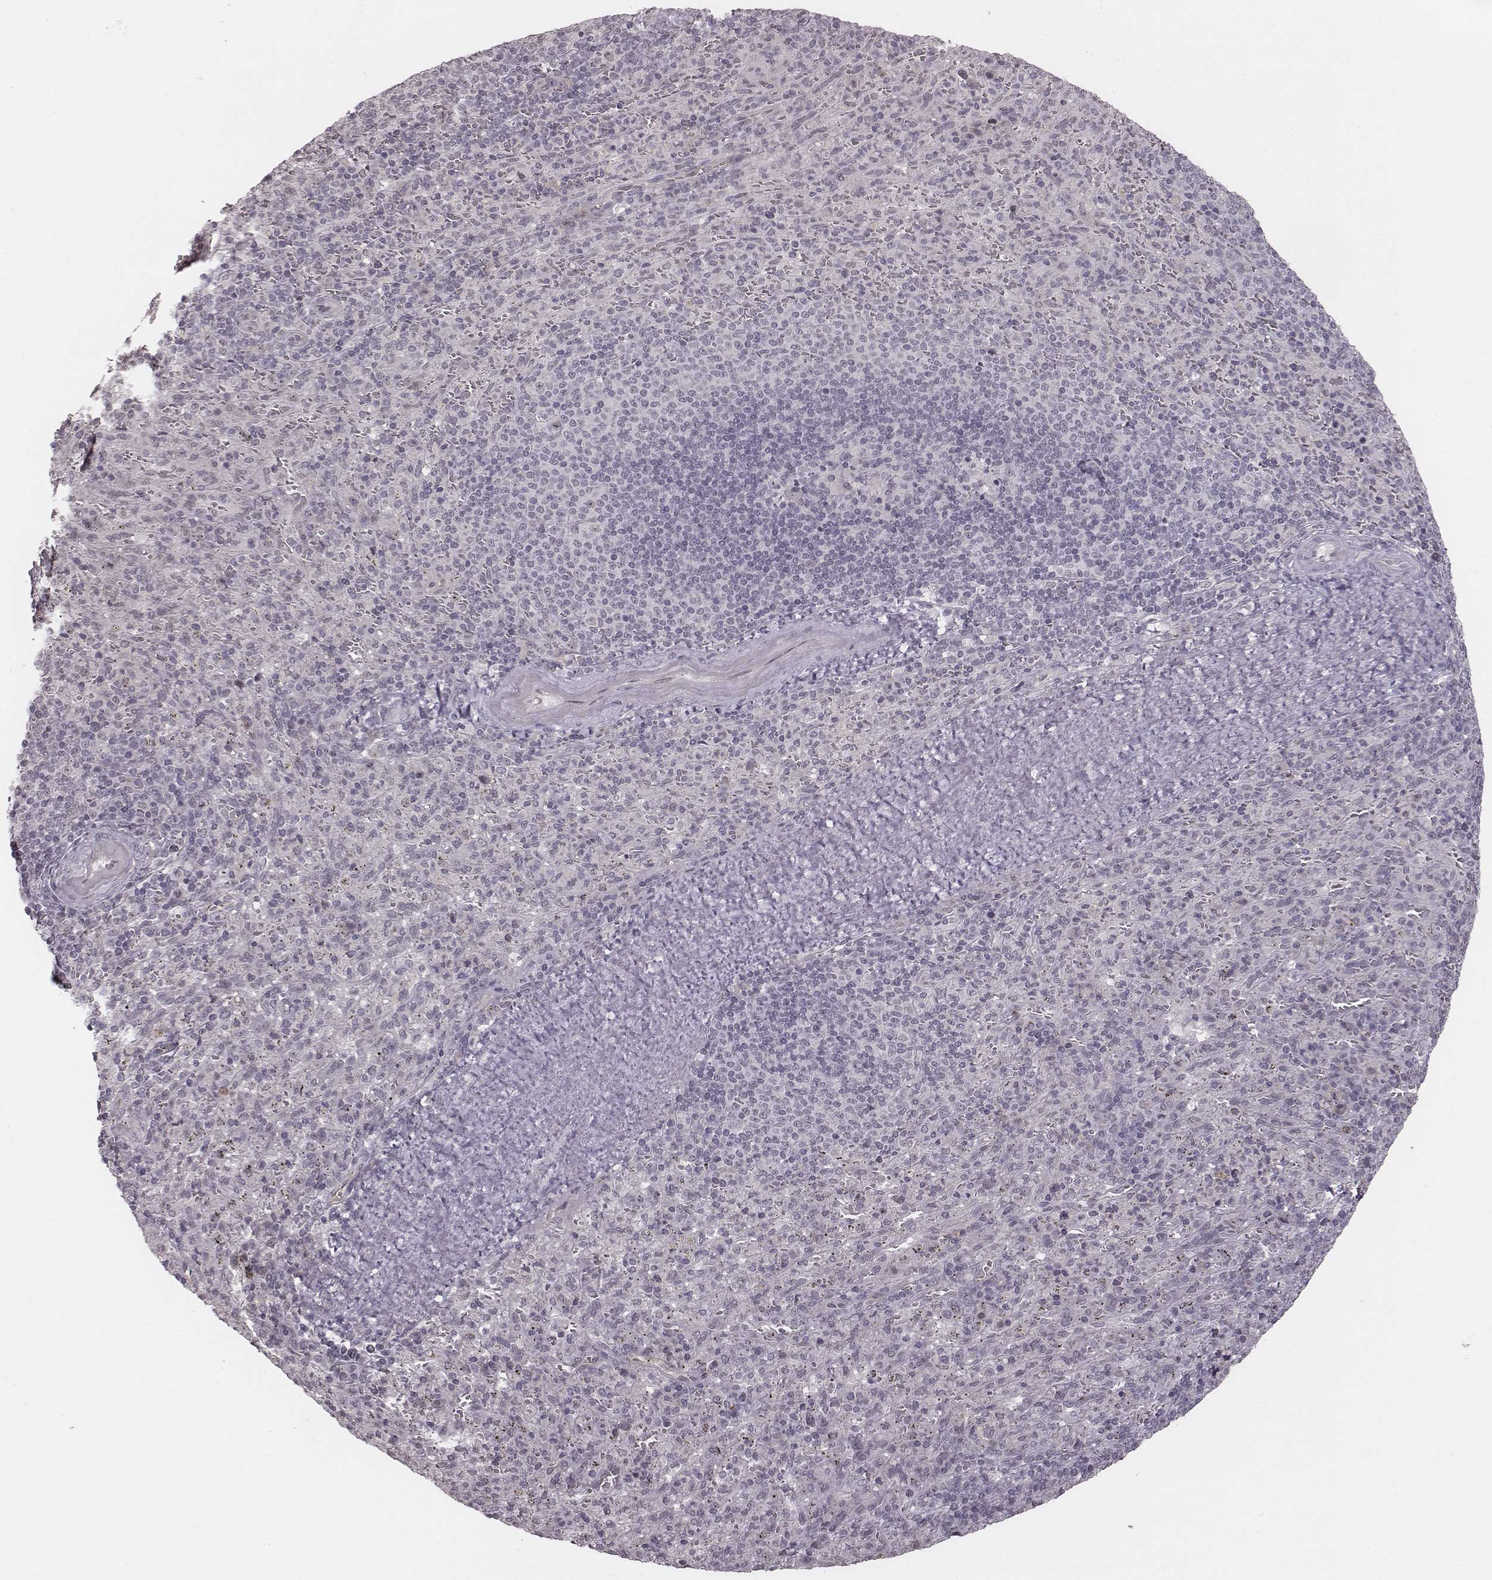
{"staining": {"intensity": "negative", "quantity": "none", "location": "none"}, "tissue": "spleen", "cell_type": "Cells in red pulp", "image_type": "normal", "snomed": [{"axis": "morphology", "description": "Normal tissue, NOS"}, {"axis": "topography", "description": "Spleen"}], "caption": "Immunohistochemistry photomicrograph of normal spleen: human spleen stained with DAB displays no significant protein expression in cells in red pulp.", "gene": "RPGRIP1", "patient": {"sex": "male", "age": 57}}